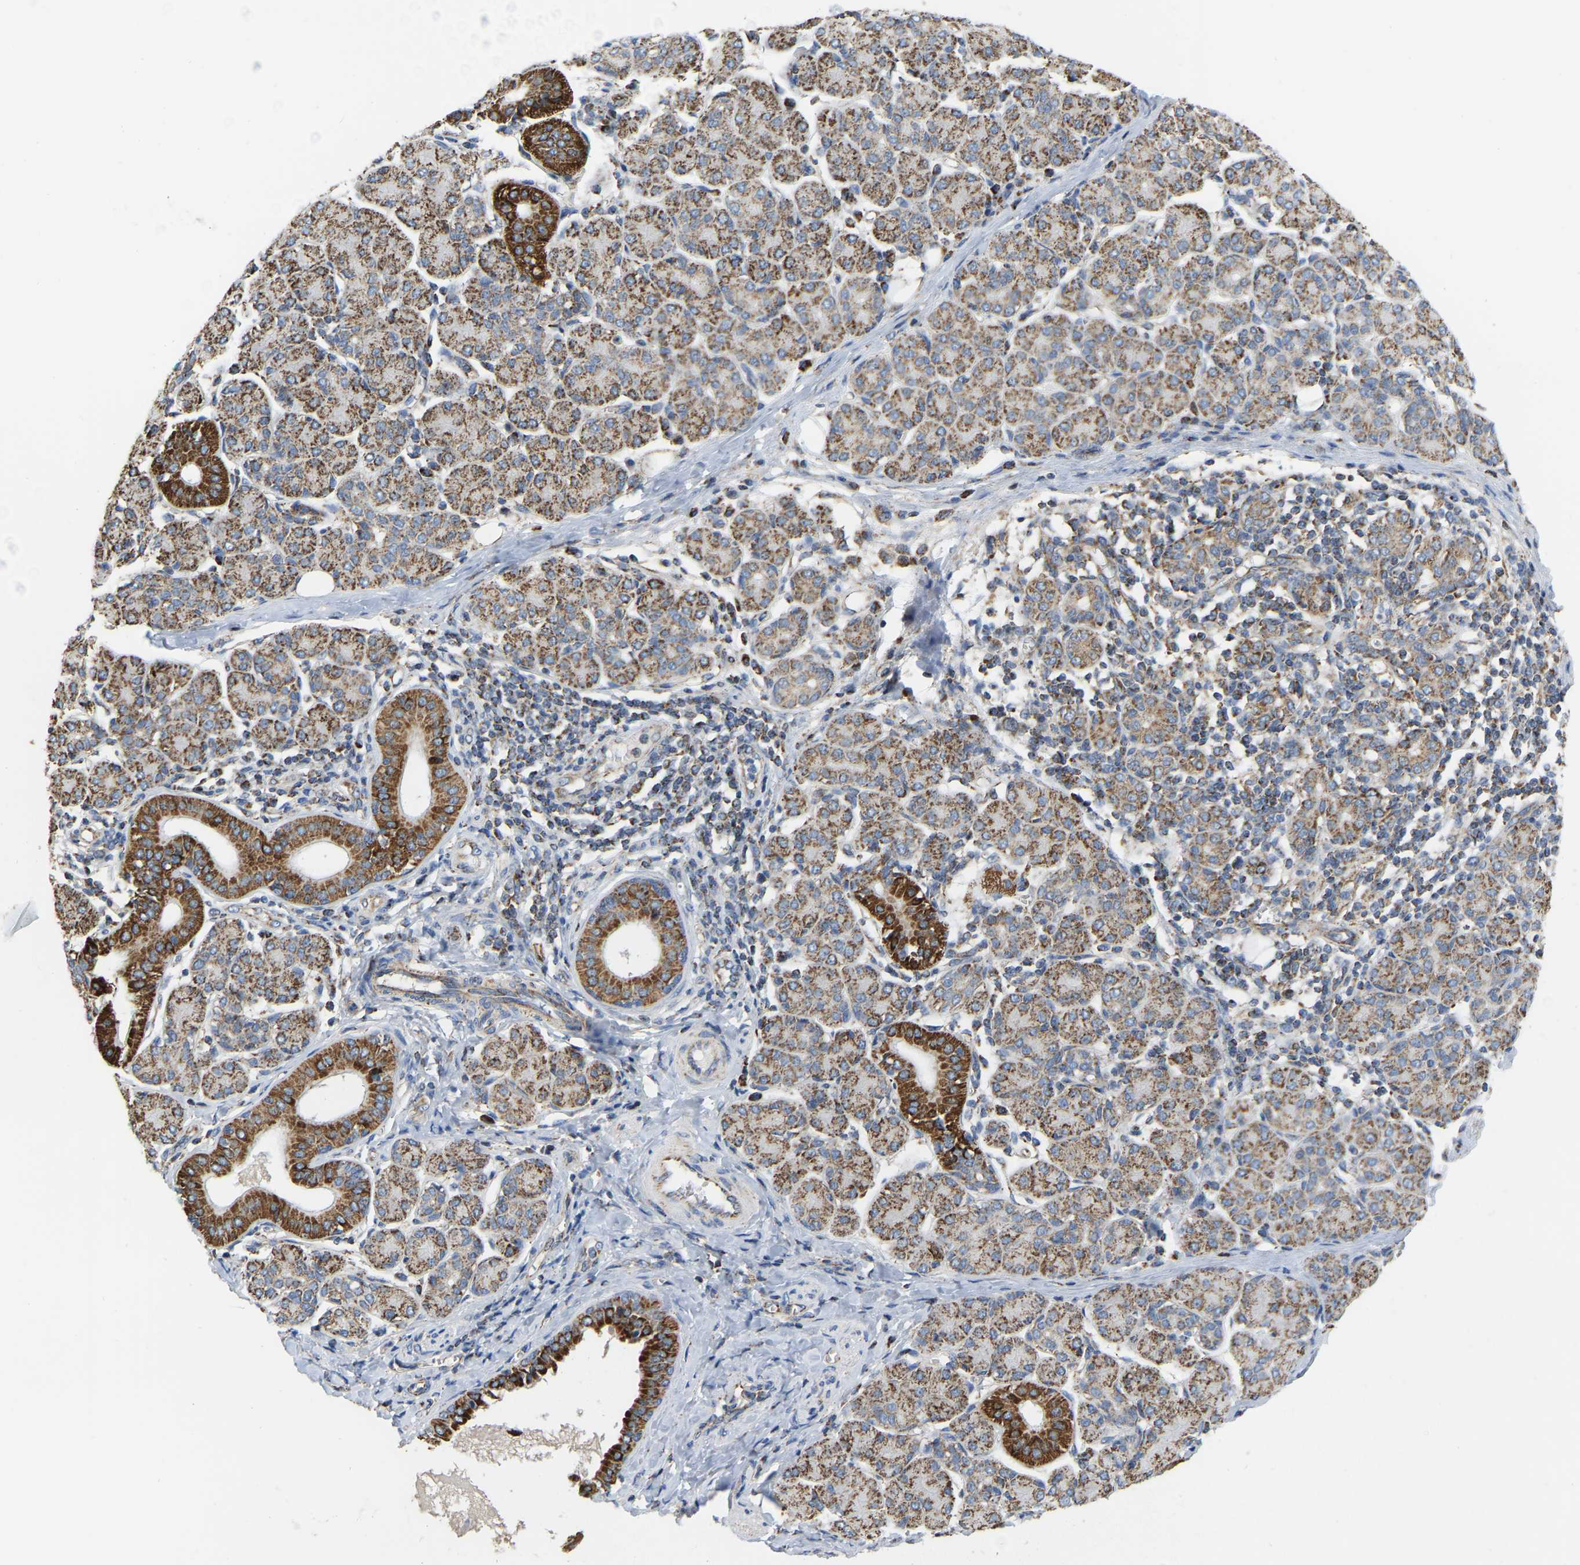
{"staining": {"intensity": "strong", "quantity": "25%-75%", "location": "cytoplasmic/membranous"}, "tissue": "salivary gland", "cell_type": "Glandular cells", "image_type": "normal", "snomed": [{"axis": "morphology", "description": "Normal tissue, NOS"}, {"axis": "morphology", "description": "Inflammation, NOS"}, {"axis": "topography", "description": "Lymph node"}, {"axis": "topography", "description": "Salivary gland"}], "caption": "The immunohistochemical stain shows strong cytoplasmic/membranous positivity in glandular cells of benign salivary gland. (IHC, brightfield microscopy, high magnification).", "gene": "CBLB", "patient": {"sex": "male", "age": 3}}